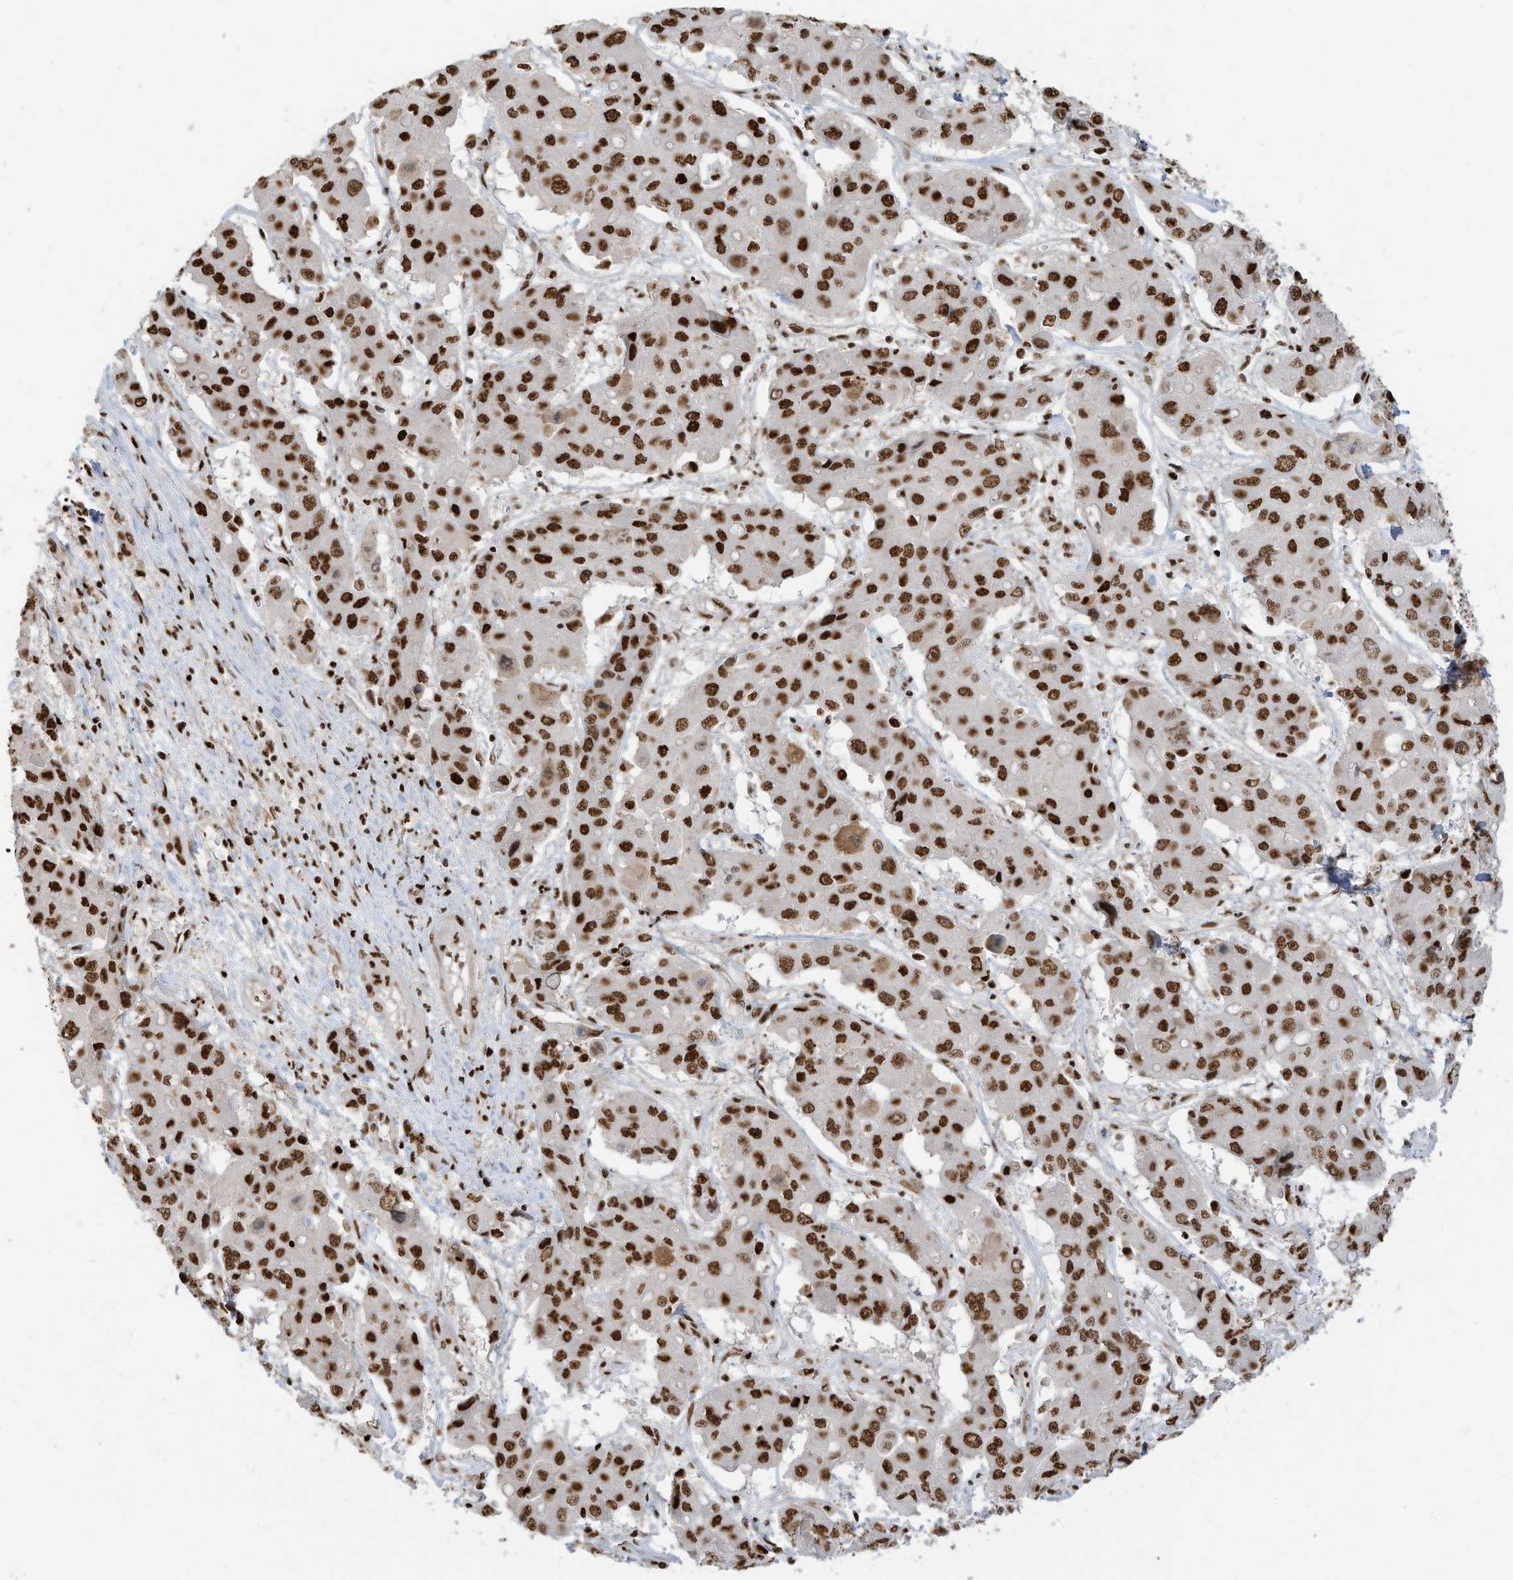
{"staining": {"intensity": "strong", "quantity": ">75%", "location": "nuclear"}, "tissue": "liver cancer", "cell_type": "Tumor cells", "image_type": "cancer", "snomed": [{"axis": "morphology", "description": "Cholangiocarcinoma"}, {"axis": "topography", "description": "Liver"}], "caption": "High-power microscopy captured an immunohistochemistry (IHC) histopathology image of liver cholangiocarcinoma, revealing strong nuclear staining in about >75% of tumor cells. (IHC, brightfield microscopy, high magnification).", "gene": "SAMD15", "patient": {"sex": "male", "age": 67}}